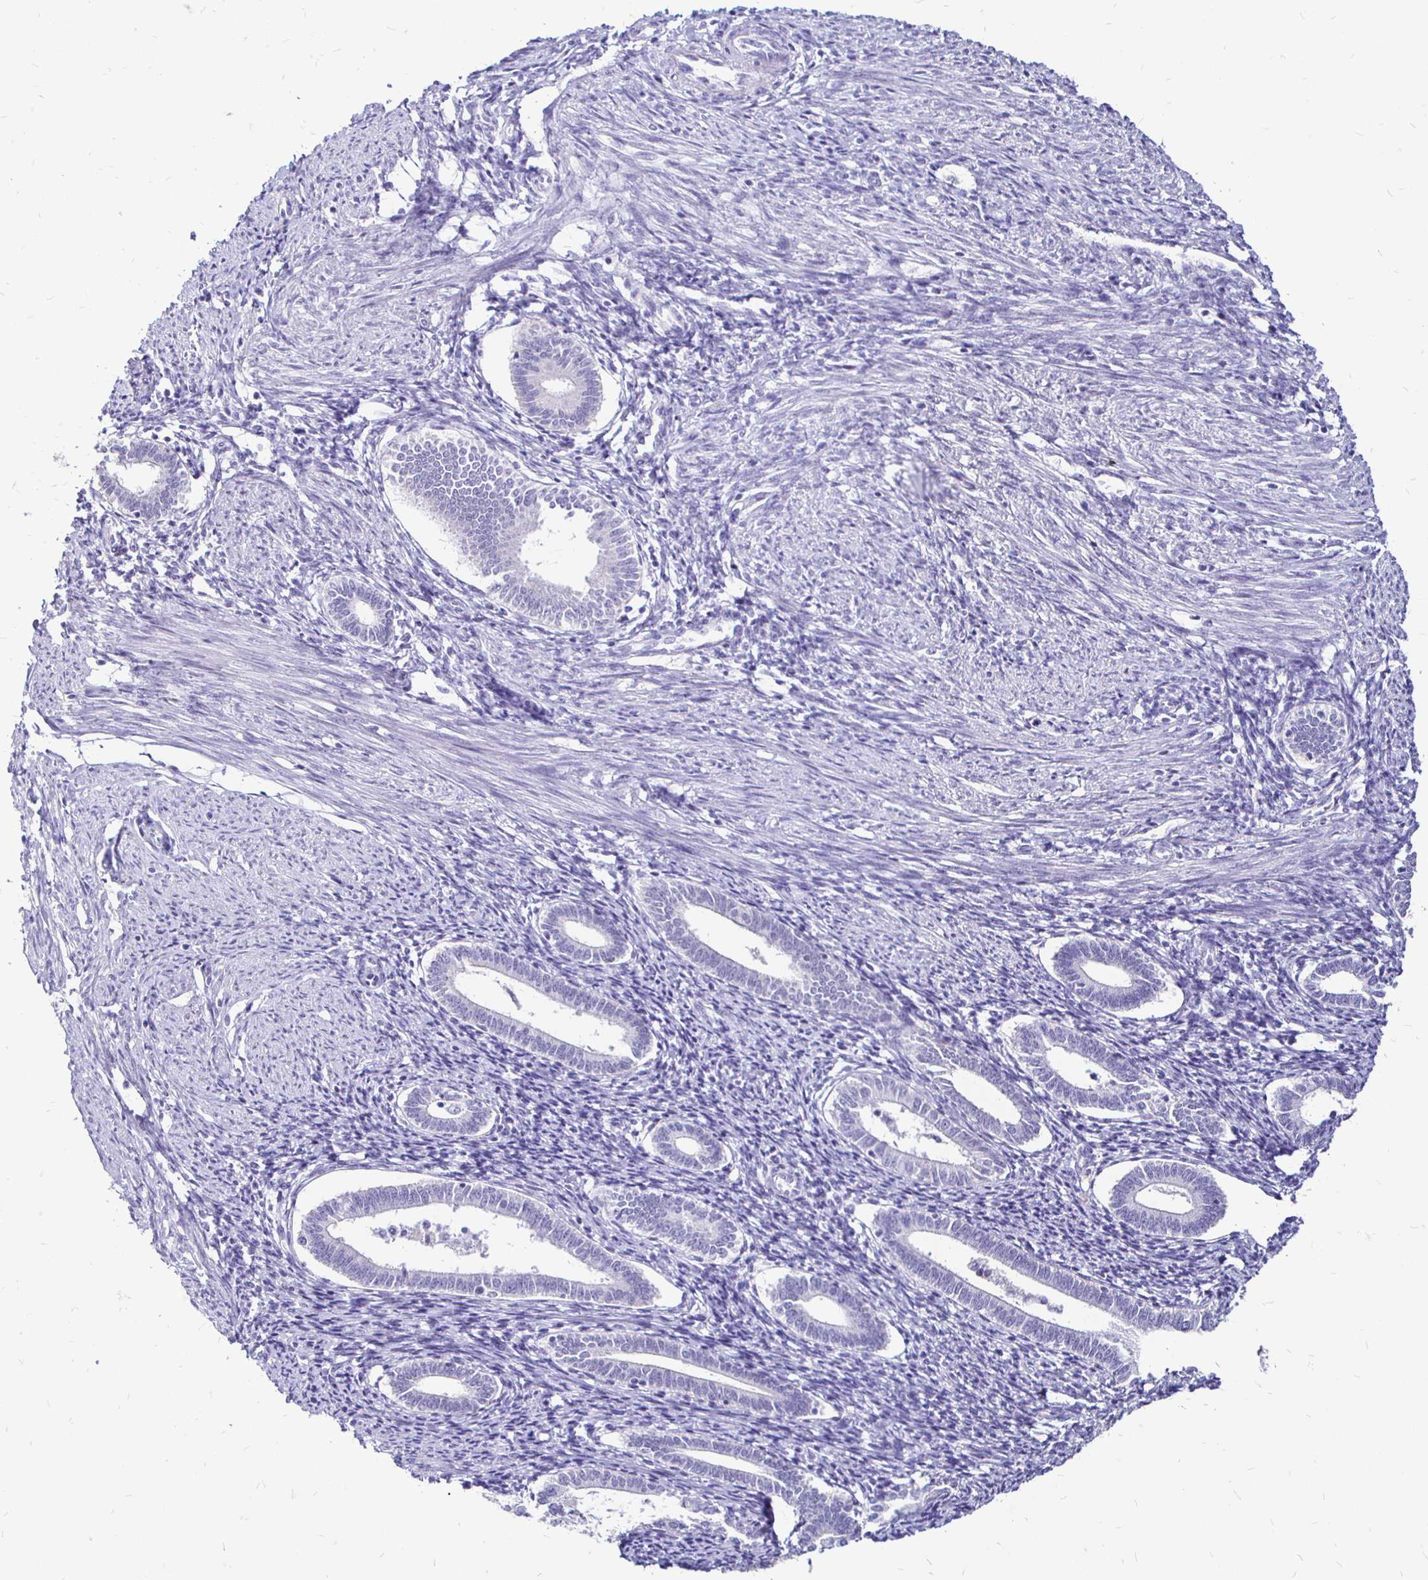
{"staining": {"intensity": "negative", "quantity": "none", "location": "none"}, "tissue": "endometrium", "cell_type": "Cells in endometrial stroma", "image_type": "normal", "snomed": [{"axis": "morphology", "description": "Normal tissue, NOS"}, {"axis": "topography", "description": "Endometrium"}], "caption": "This is an IHC histopathology image of normal endometrium. There is no positivity in cells in endometrial stroma.", "gene": "IRGC", "patient": {"sex": "female", "age": 41}}